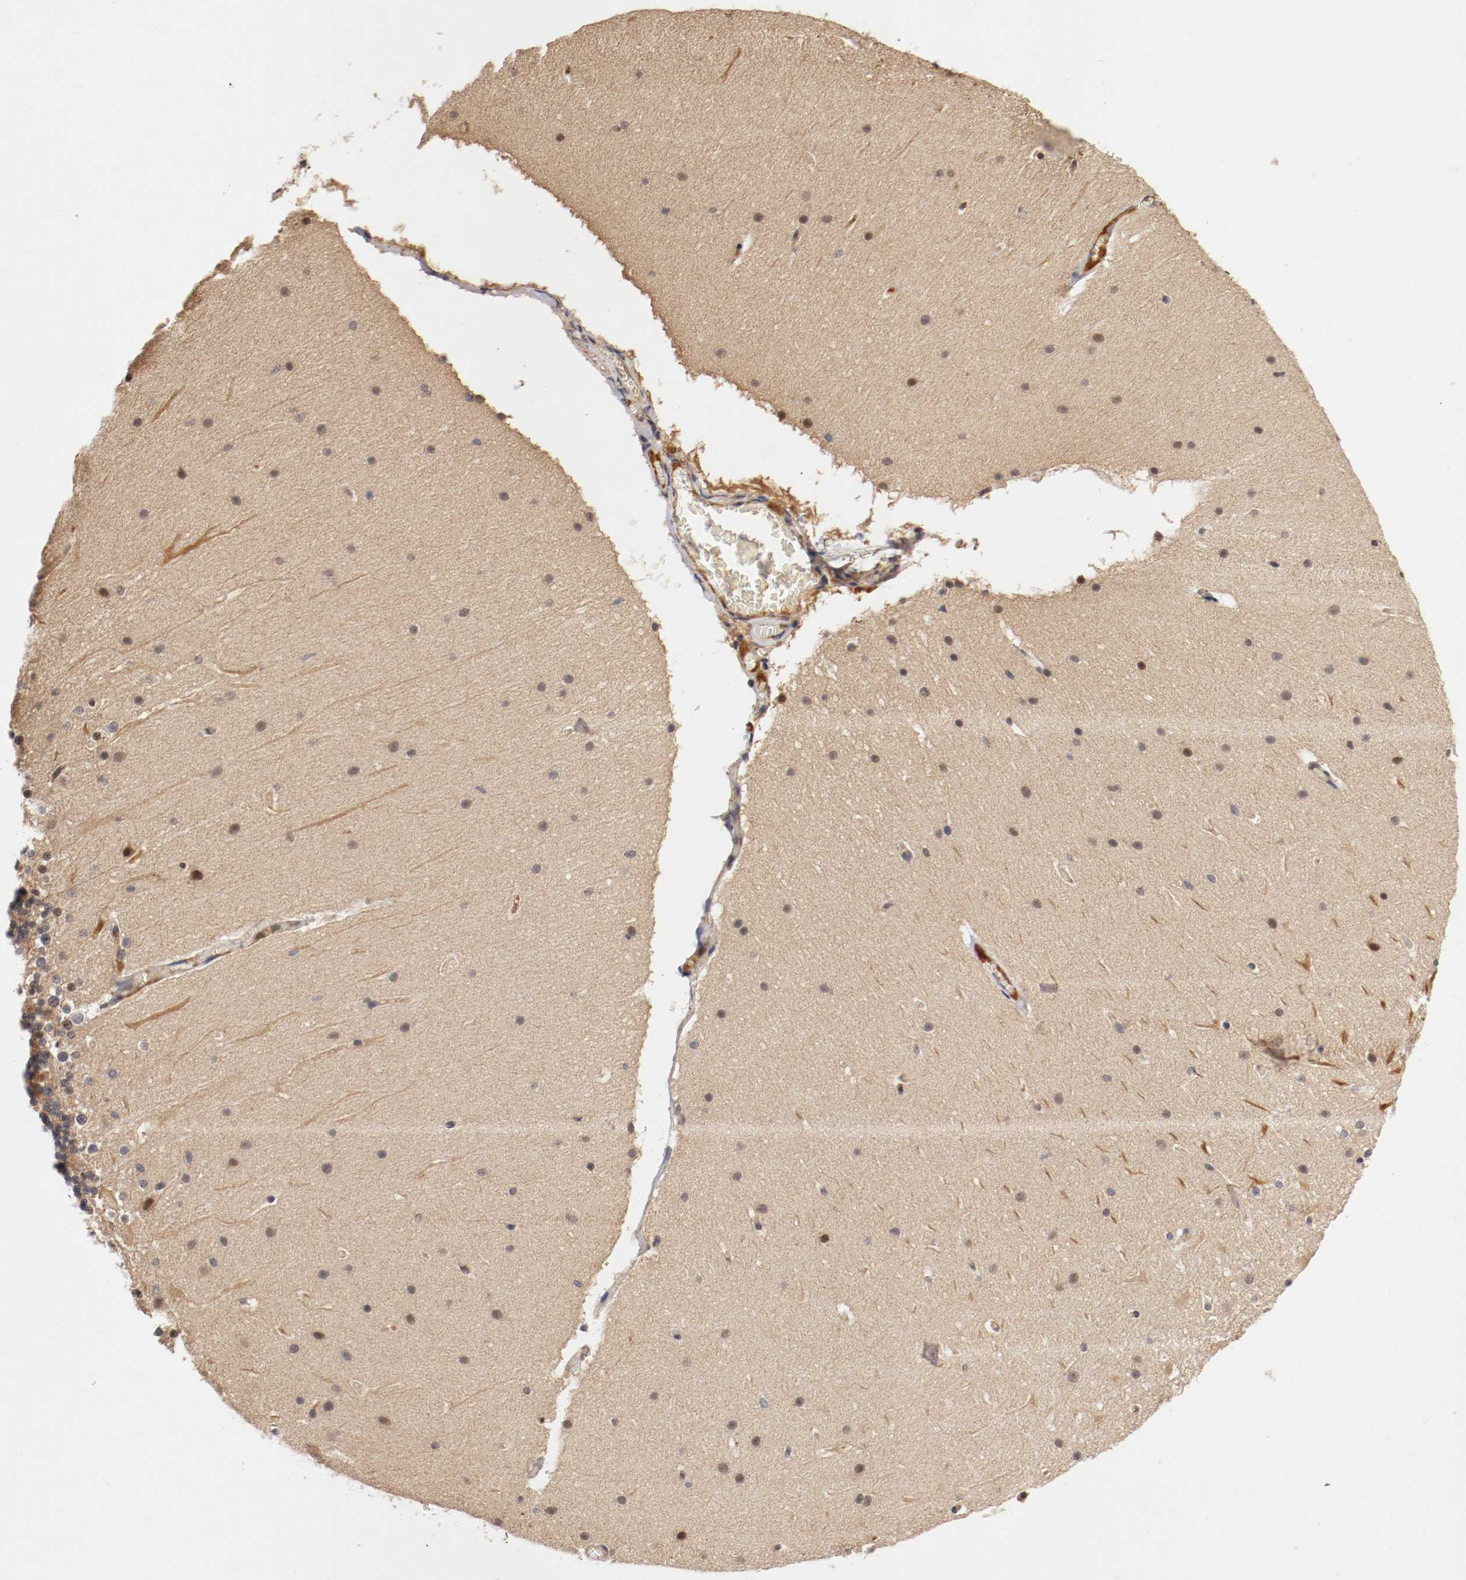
{"staining": {"intensity": "weak", "quantity": ">75%", "location": "cytoplasmic/membranous"}, "tissue": "cerebellum", "cell_type": "Cells in granular layer", "image_type": "normal", "snomed": [{"axis": "morphology", "description": "Normal tissue, NOS"}, {"axis": "topography", "description": "Cerebellum"}], "caption": "IHC (DAB (3,3'-diaminobenzidine)) staining of normal human cerebellum shows weak cytoplasmic/membranous protein expression in about >75% of cells in granular layer.", "gene": "DNMT3B", "patient": {"sex": "female", "age": 19}}